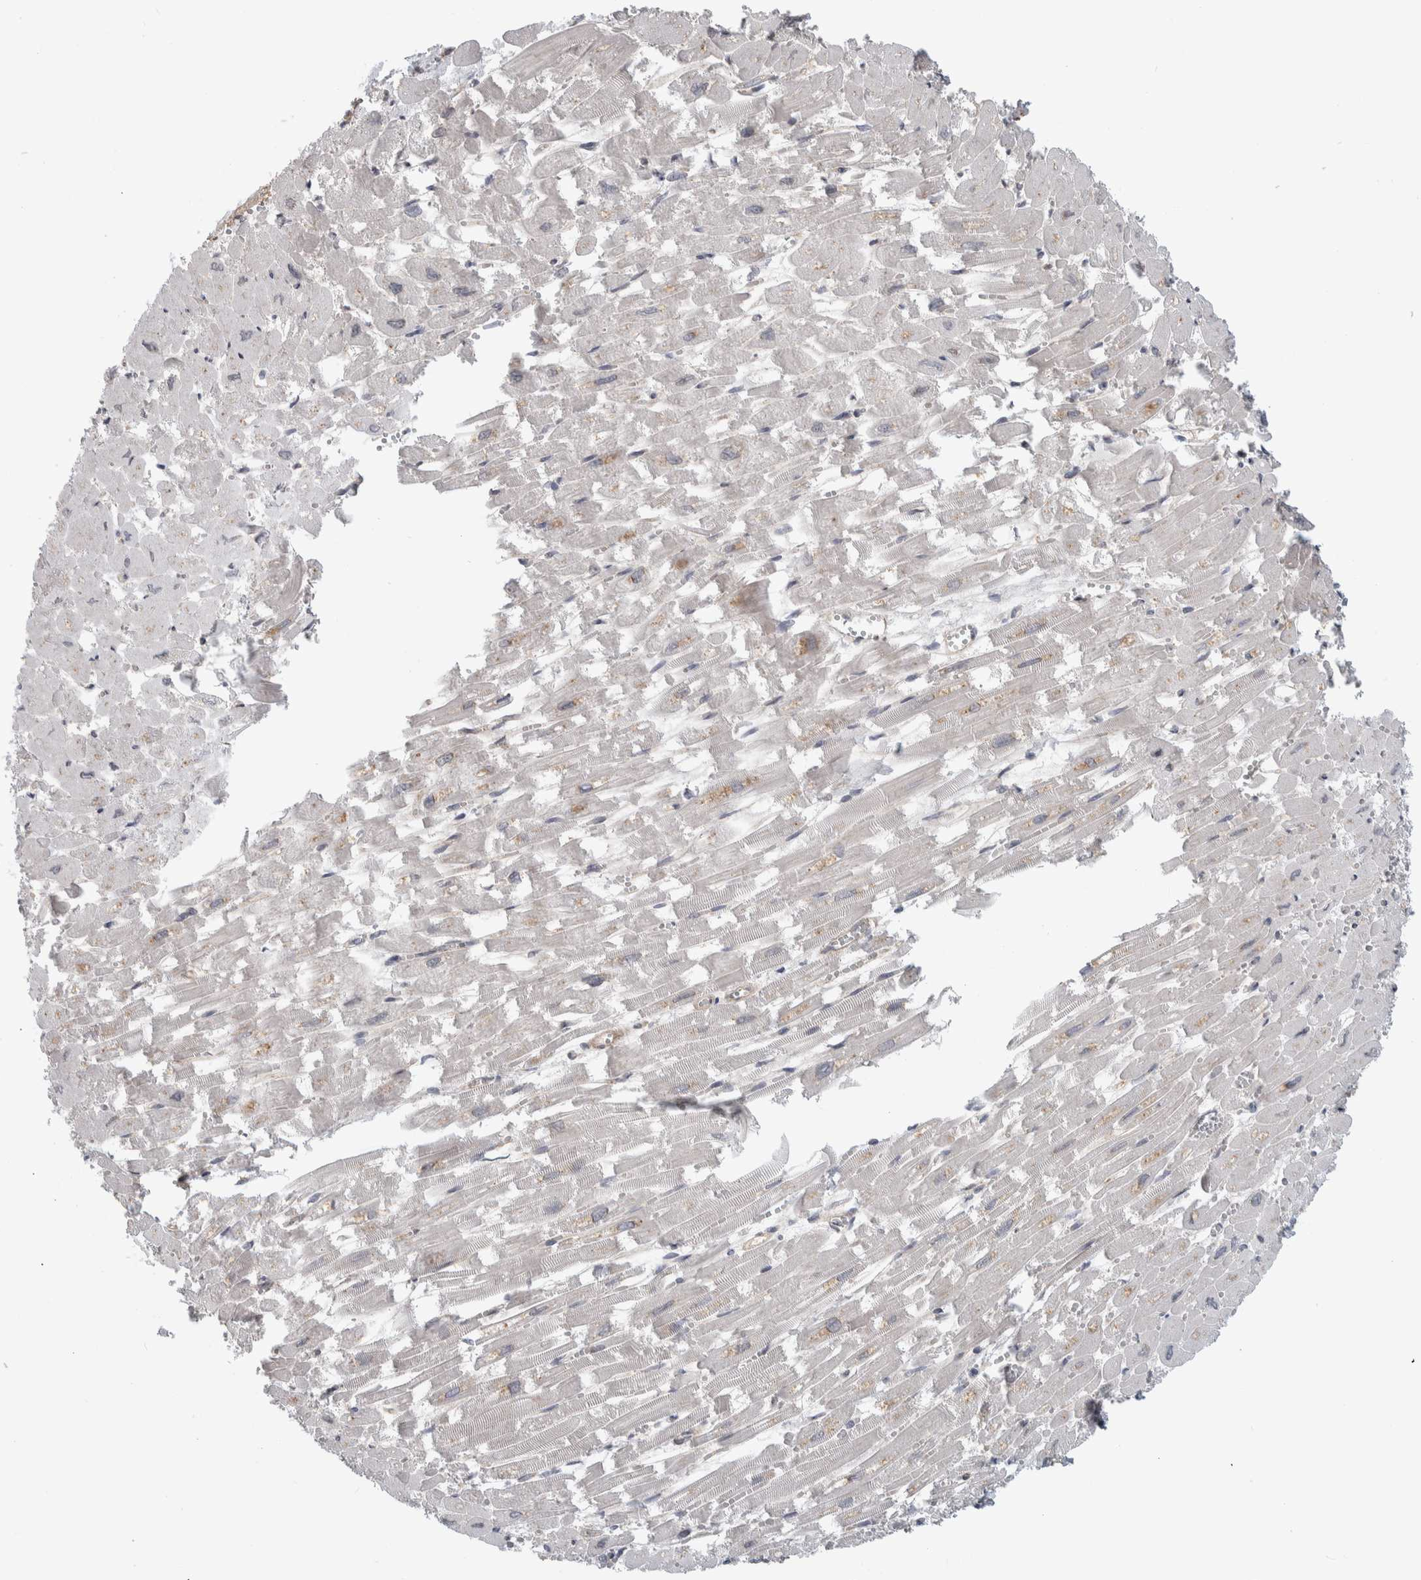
{"staining": {"intensity": "weak", "quantity": "<25%", "location": "cytoplasmic/membranous"}, "tissue": "heart muscle", "cell_type": "Cardiomyocytes", "image_type": "normal", "snomed": [{"axis": "morphology", "description": "Normal tissue, NOS"}, {"axis": "topography", "description": "Heart"}], "caption": "DAB immunohistochemical staining of unremarkable human heart muscle displays no significant positivity in cardiomyocytes.", "gene": "MSL1", "patient": {"sex": "male", "age": 54}}